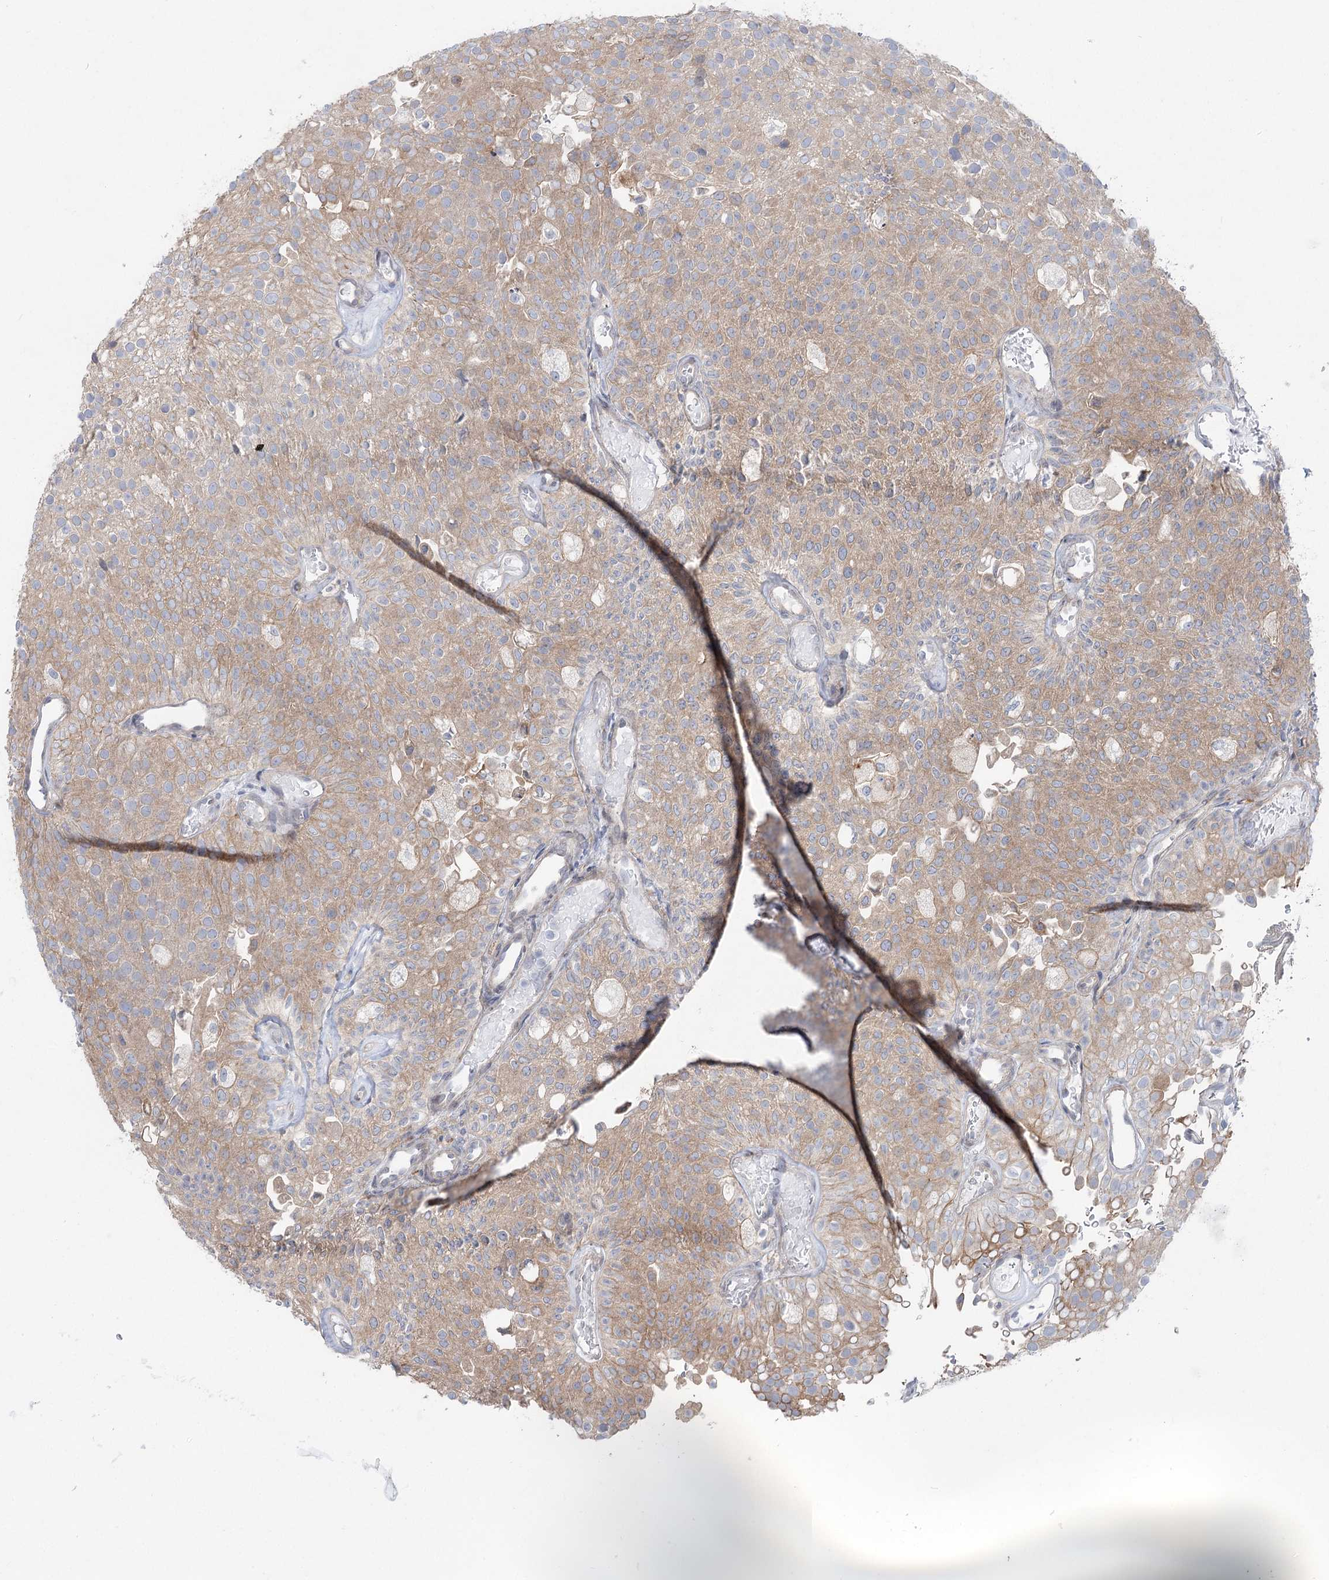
{"staining": {"intensity": "weak", "quantity": "25%-75%", "location": "cytoplasmic/membranous"}, "tissue": "urothelial cancer", "cell_type": "Tumor cells", "image_type": "cancer", "snomed": [{"axis": "morphology", "description": "Urothelial carcinoma, Low grade"}, {"axis": "topography", "description": "Urinary bladder"}], "caption": "Immunohistochemistry (DAB) staining of human low-grade urothelial carcinoma demonstrates weak cytoplasmic/membranous protein expression in approximately 25%-75% of tumor cells.", "gene": "SCN11A", "patient": {"sex": "male", "age": 78}}